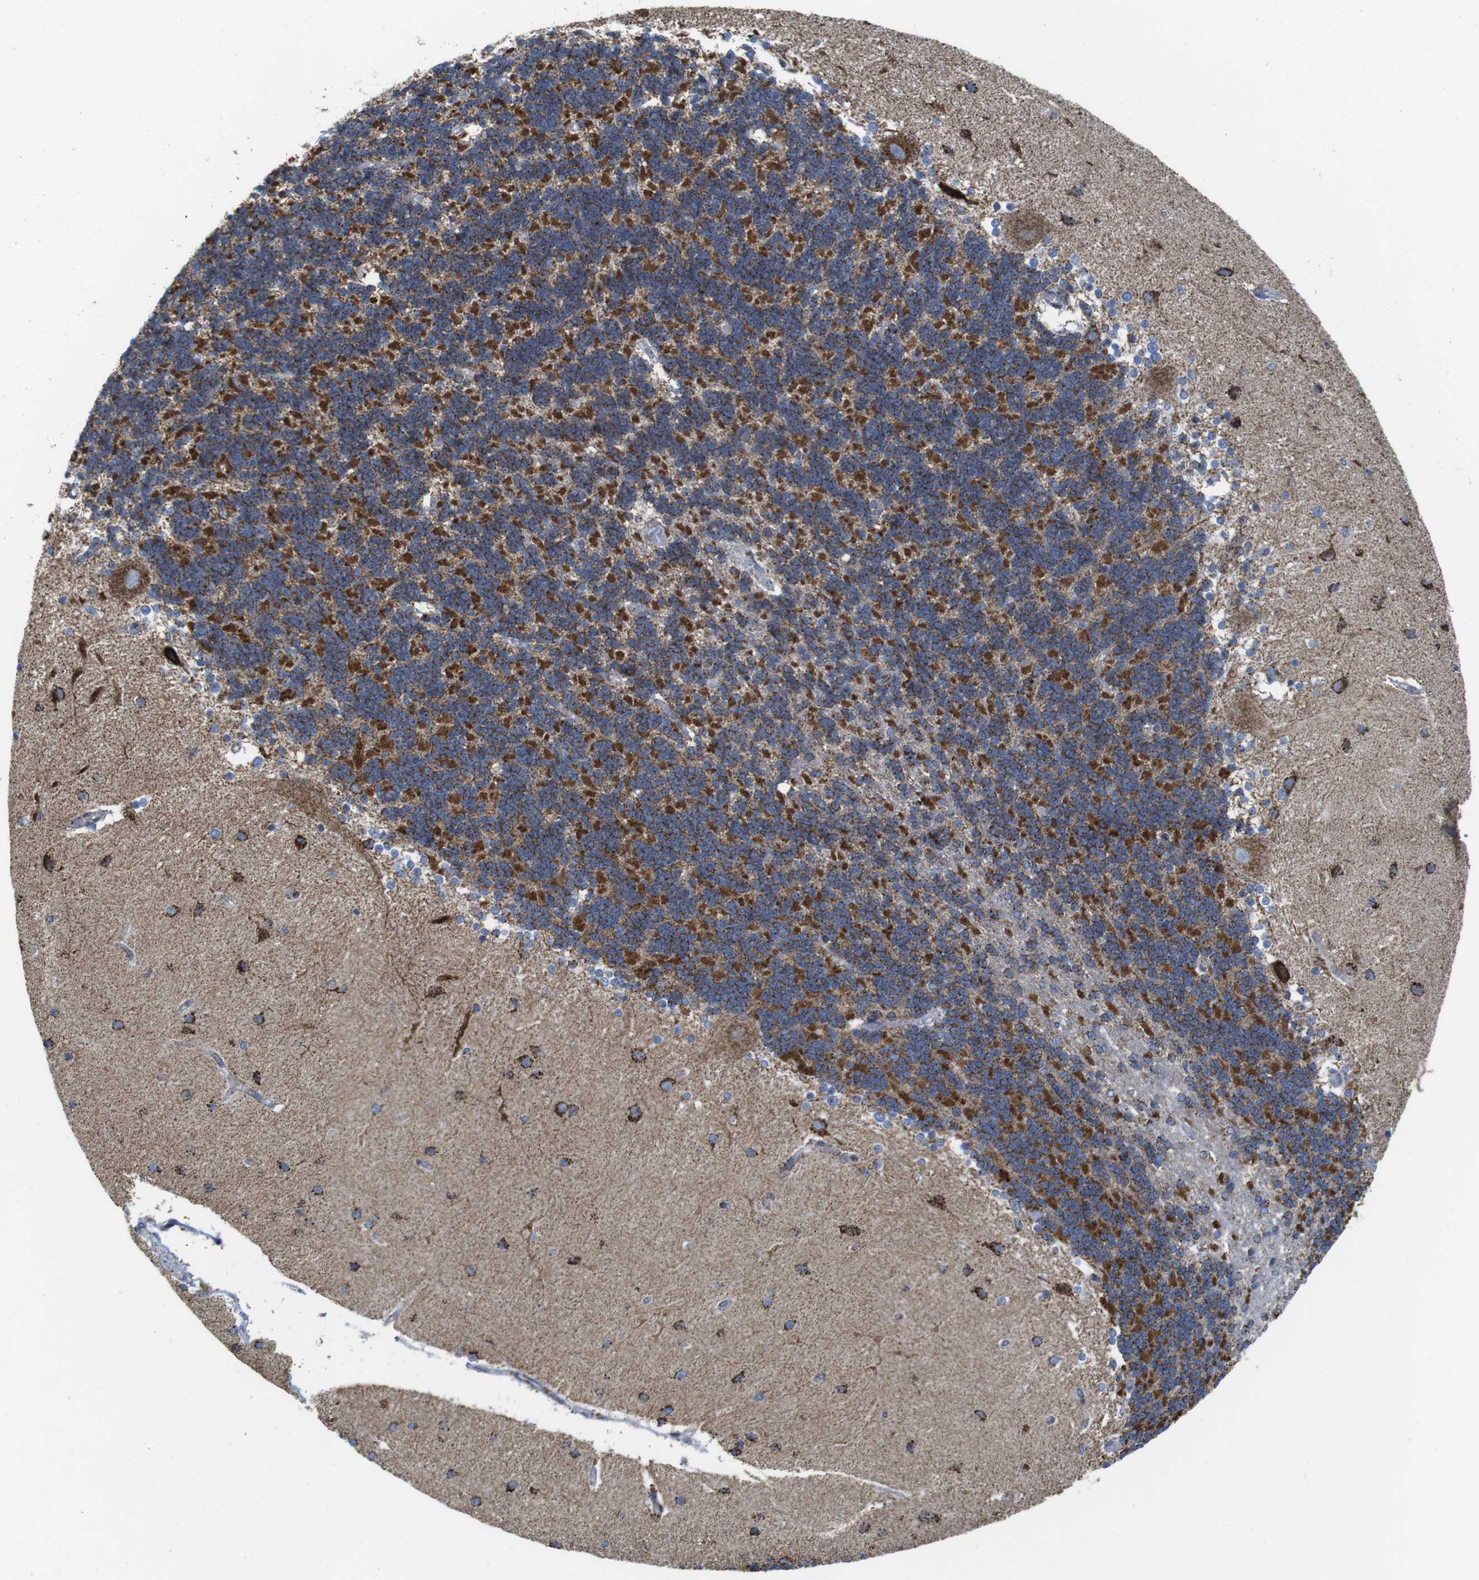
{"staining": {"intensity": "strong", "quantity": ">75%", "location": "cytoplasmic/membranous"}, "tissue": "cerebellum", "cell_type": "Cells in granular layer", "image_type": "normal", "snomed": [{"axis": "morphology", "description": "Normal tissue, NOS"}, {"axis": "topography", "description": "Cerebellum"}], "caption": "Immunohistochemistry (IHC) (DAB) staining of normal human cerebellum displays strong cytoplasmic/membranous protein expression in approximately >75% of cells in granular layer. (brown staining indicates protein expression, while blue staining denotes nuclei).", "gene": "ATP5PO", "patient": {"sex": "female", "age": 54}}